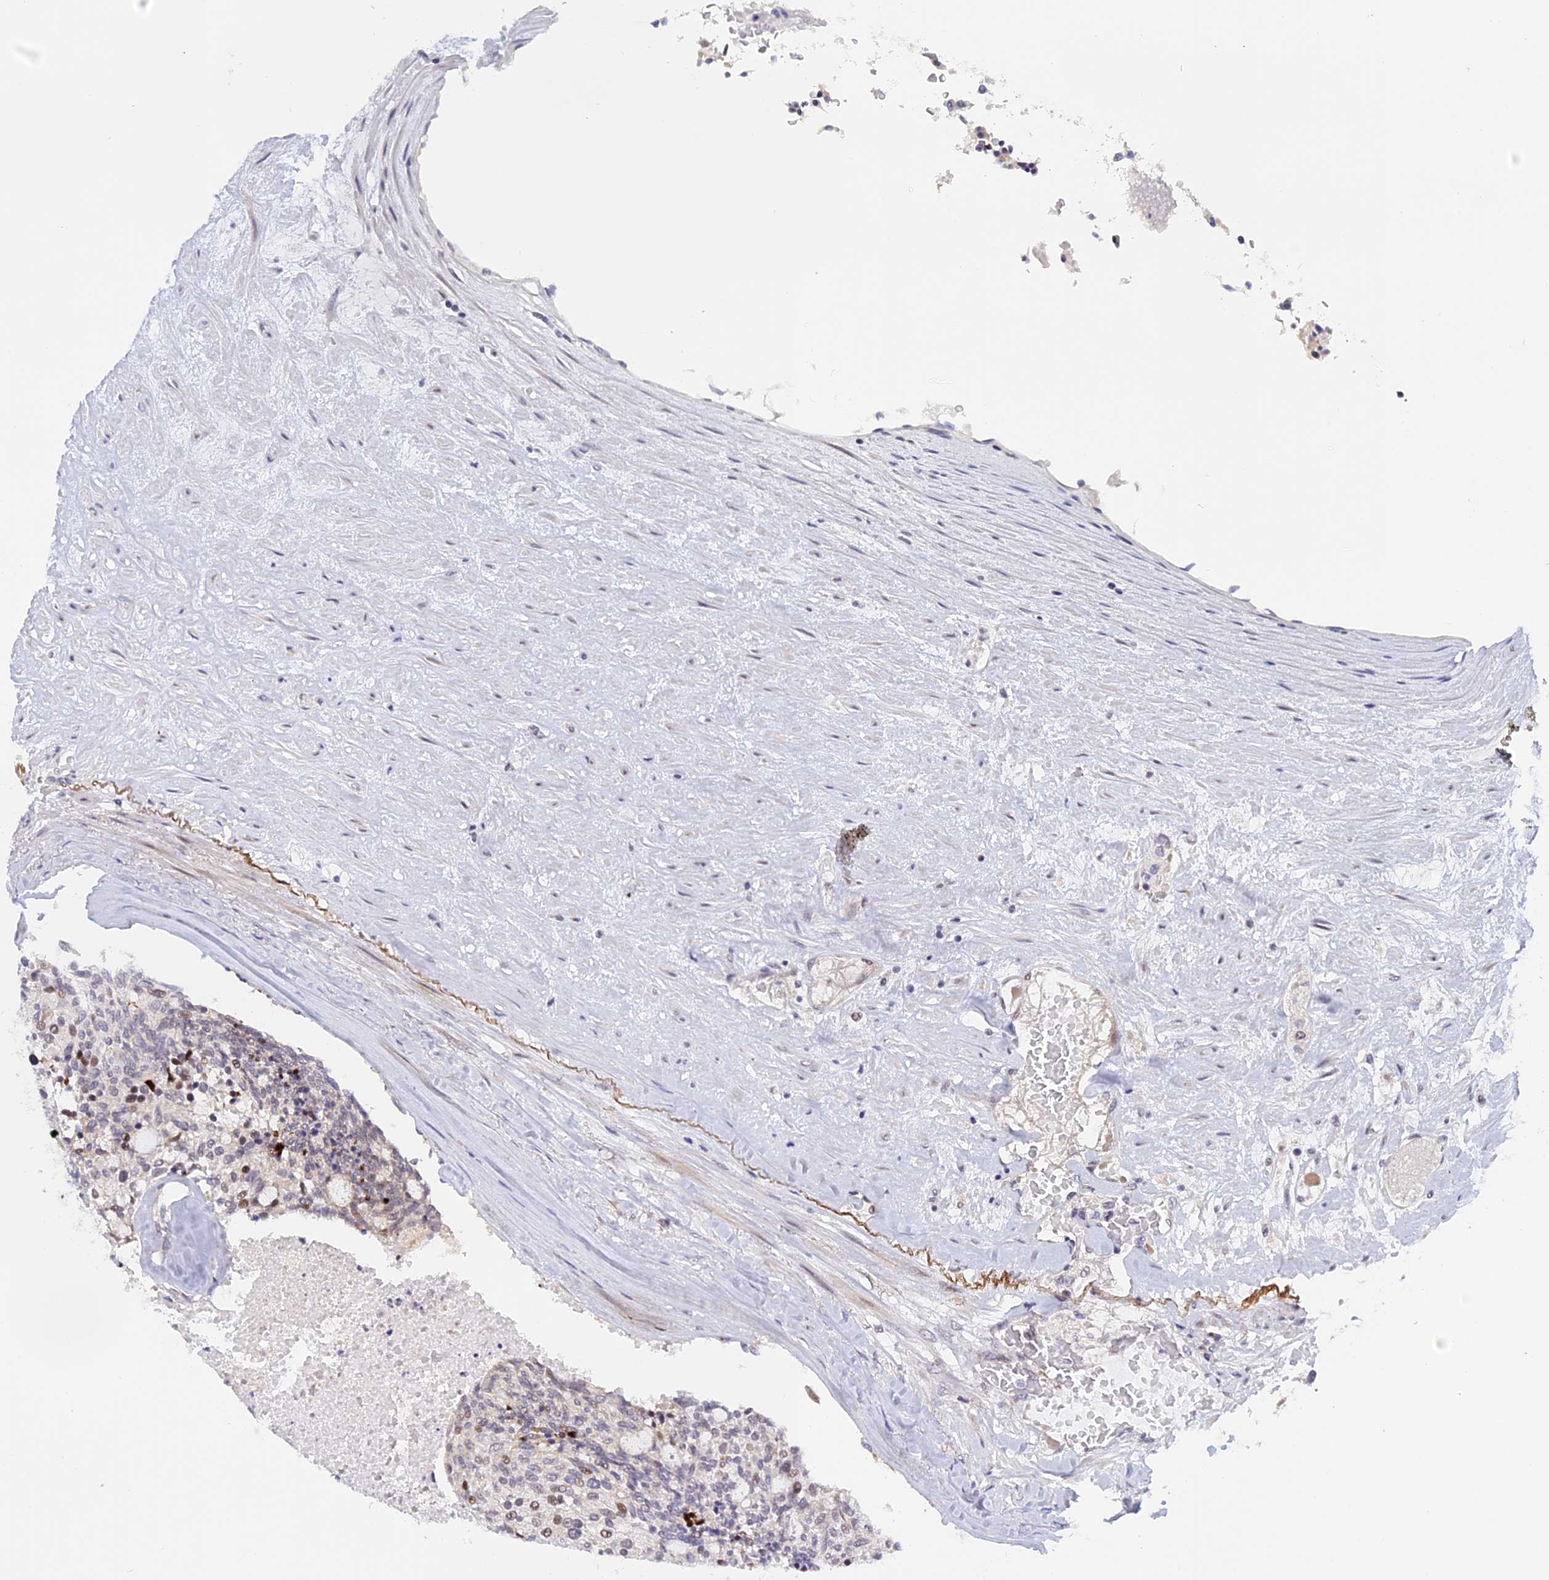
{"staining": {"intensity": "moderate", "quantity": "25%-75%", "location": "nuclear"}, "tissue": "carcinoid", "cell_type": "Tumor cells", "image_type": "cancer", "snomed": [{"axis": "morphology", "description": "Carcinoid, malignant, NOS"}, {"axis": "topography", "description": "Pancreas"}], "caption": "Moderate nuclear expression is present in approximately 25%-75% of tumor cells in carcinoid (malignant).", "gene": "POLR2C", "patient": {"sex": "female", "age": 54}}